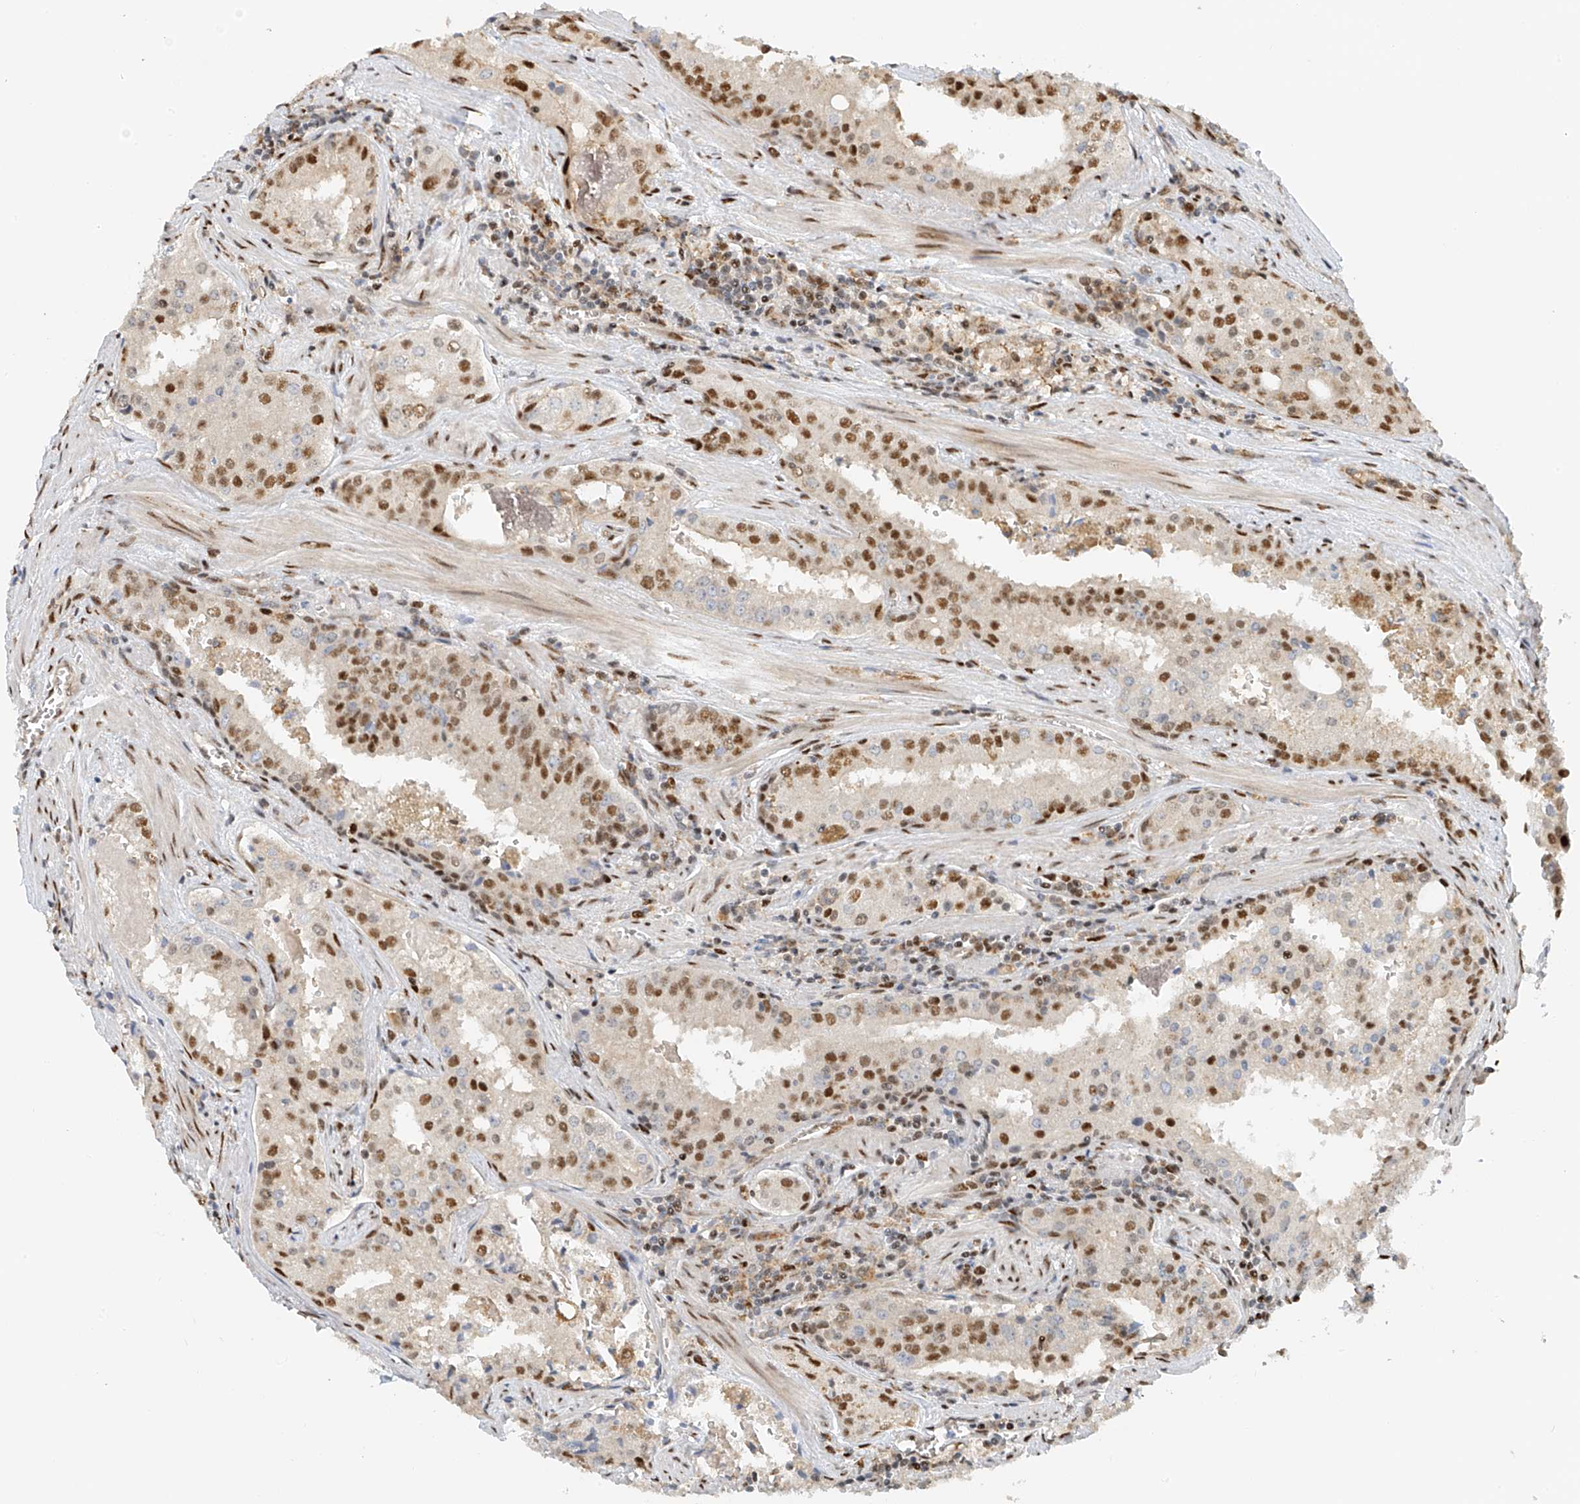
{"staining": {"intensity": "strong", "quantity": "25%-75%", "location": "nuclear"}, "tissue": "prostate cancer", "cell_type": "Tumor cells", "image_type": "cancer", "snomed": [{"axis": "morphology", "description": "Adenocarcinoma, High grade"}, {"axis": "topography", "description": "Prostate"}], "caption": "Prostate cancer (adenocarcinoma (high-grade)) tissue displays strong nuclear positivity in about 25%-75% of tumor cells, visualized by immunohistochemistry.", "gene": "ZNF514", "patient": {"sex": "male", "age": 68}}